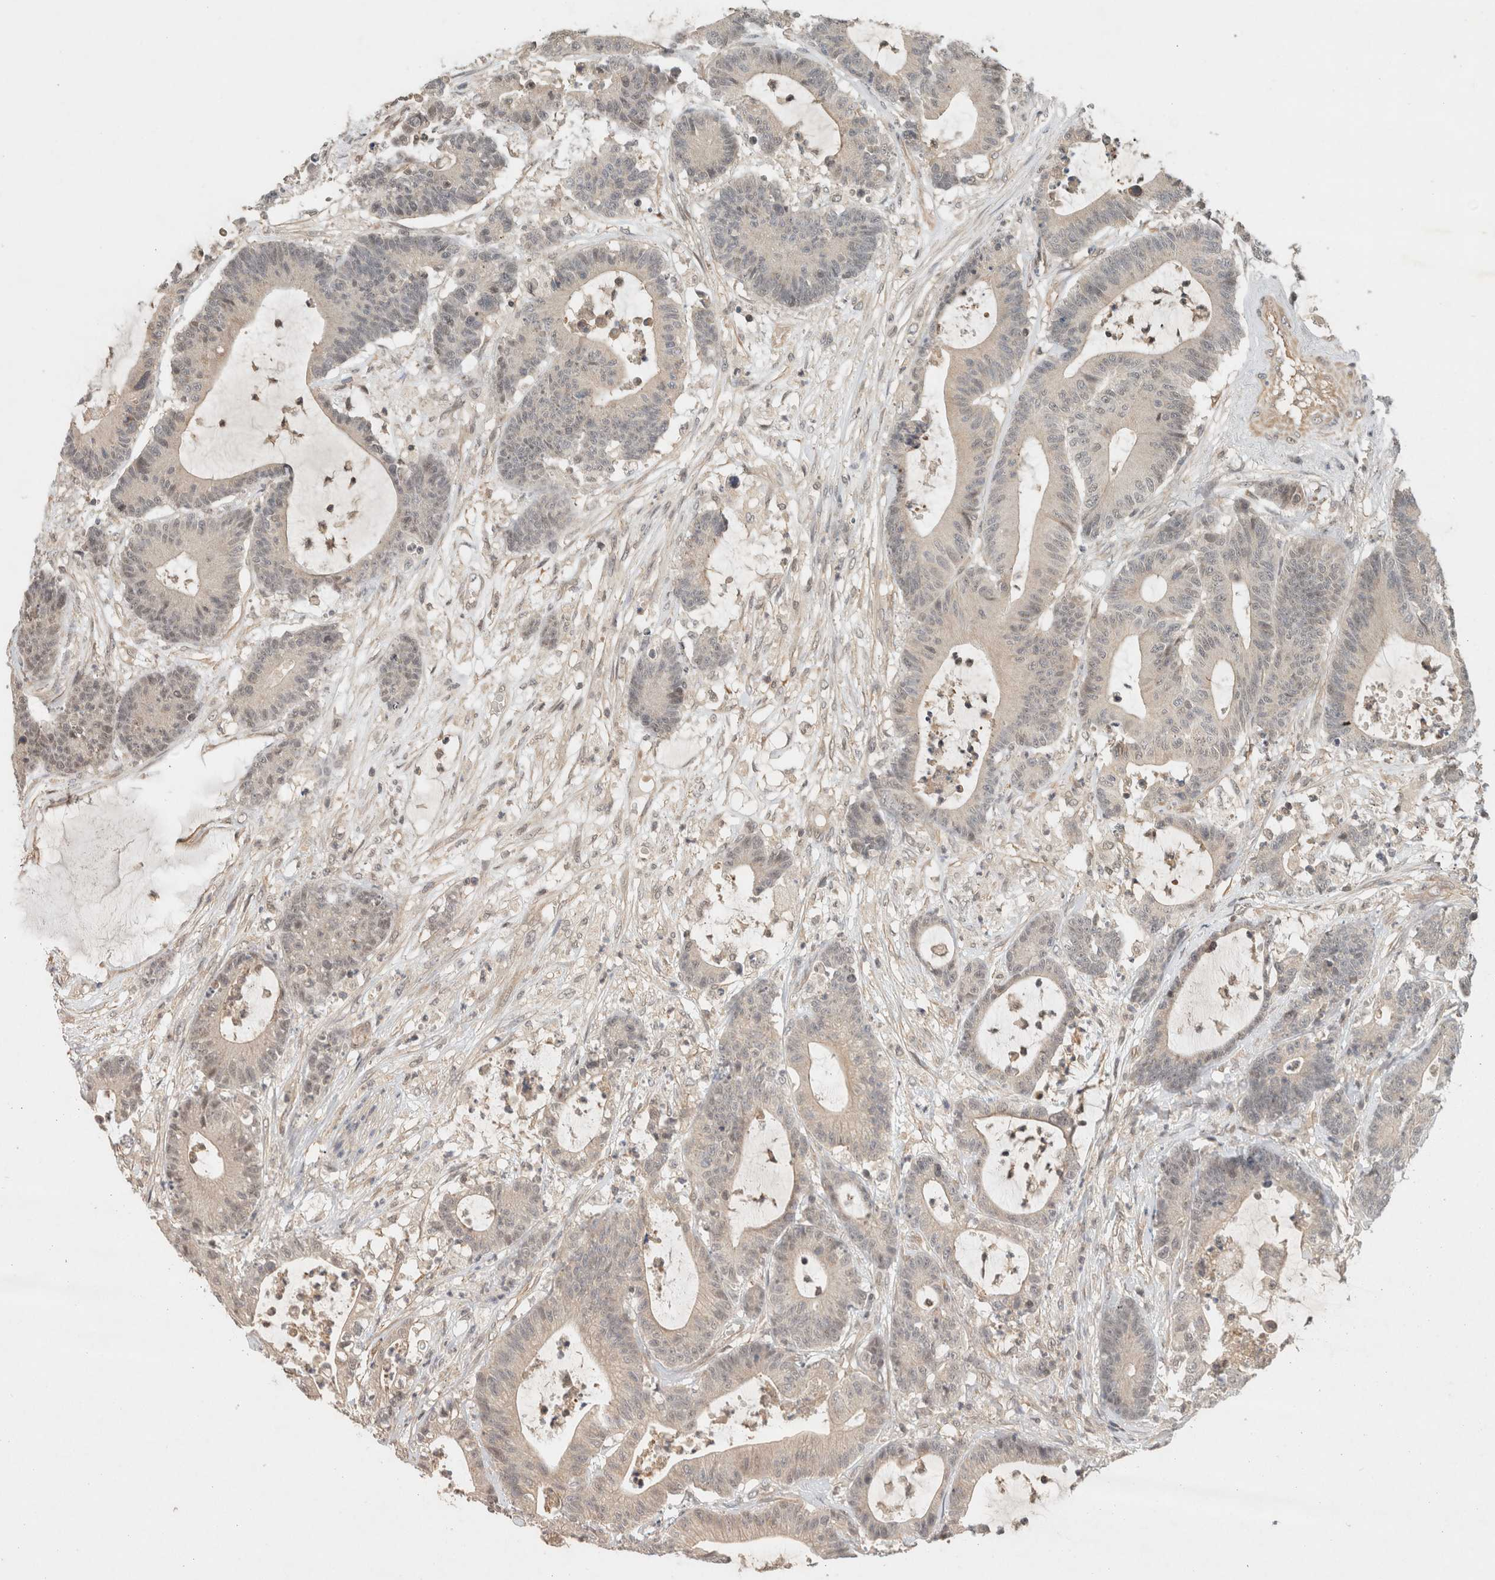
{"staining": {"intensity": "weak", "quantity": "<25%", "location": "cytoplasmic/membranous"}, "tissue": "colorectal cancer", "cell_type": "Tumor cells", "image_type": "cancer", "snomed": [{"axis": "morphology", "description": "Adenocarcinoma, NOS"}, {"axis": "topography", "description": "Colon"}], "caption": "The histopathology image exhibits no staining of tumor cells in colorectal adenocarcinoma. (DAB immunohistochemistry (IHC) visualized using brightfield microscopy, high magnification).", "gene": "CAAP1", "patient": {"sex": "female", "age": 84}}